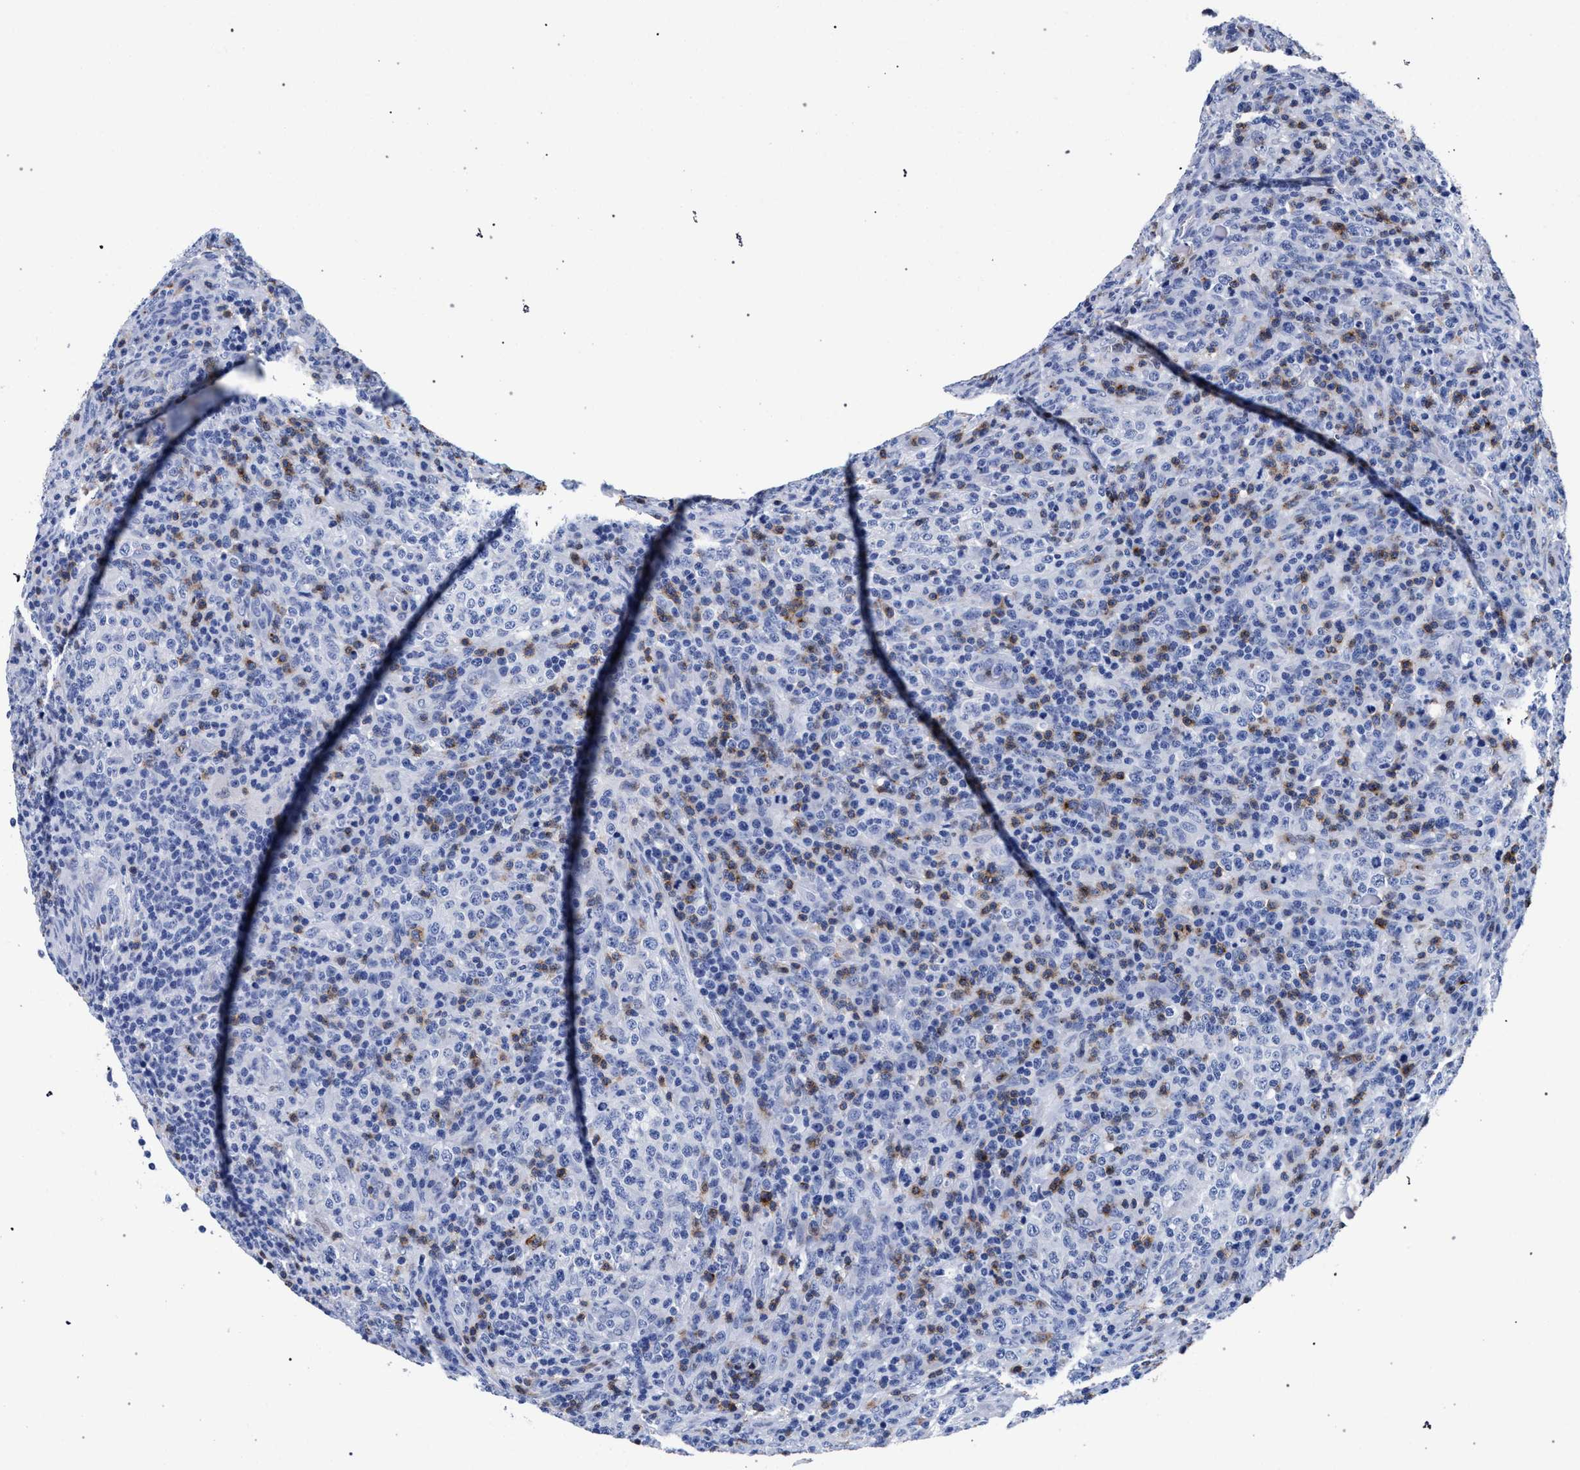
{"staining": {"intensity": "negative", "quantity": "none", "location": "none"}, "tissue": "lymphoma", "cell_type": "Tumor cells", "image_type": "cancer", "snomed": [{"axis": "morphology", "description": "Malignant lymphoma, non-Hodgkin's type, High grade"}, {"axis": "topography", "description": "Lymph node"}], "caption": "Protein analysis of malignant lymphoma, non-Hodgkin's type (high-grade) reveals no significant staining in tumor cells.", "gene": "KLRK1", "patient": {"sex": "female", "age": 76}}